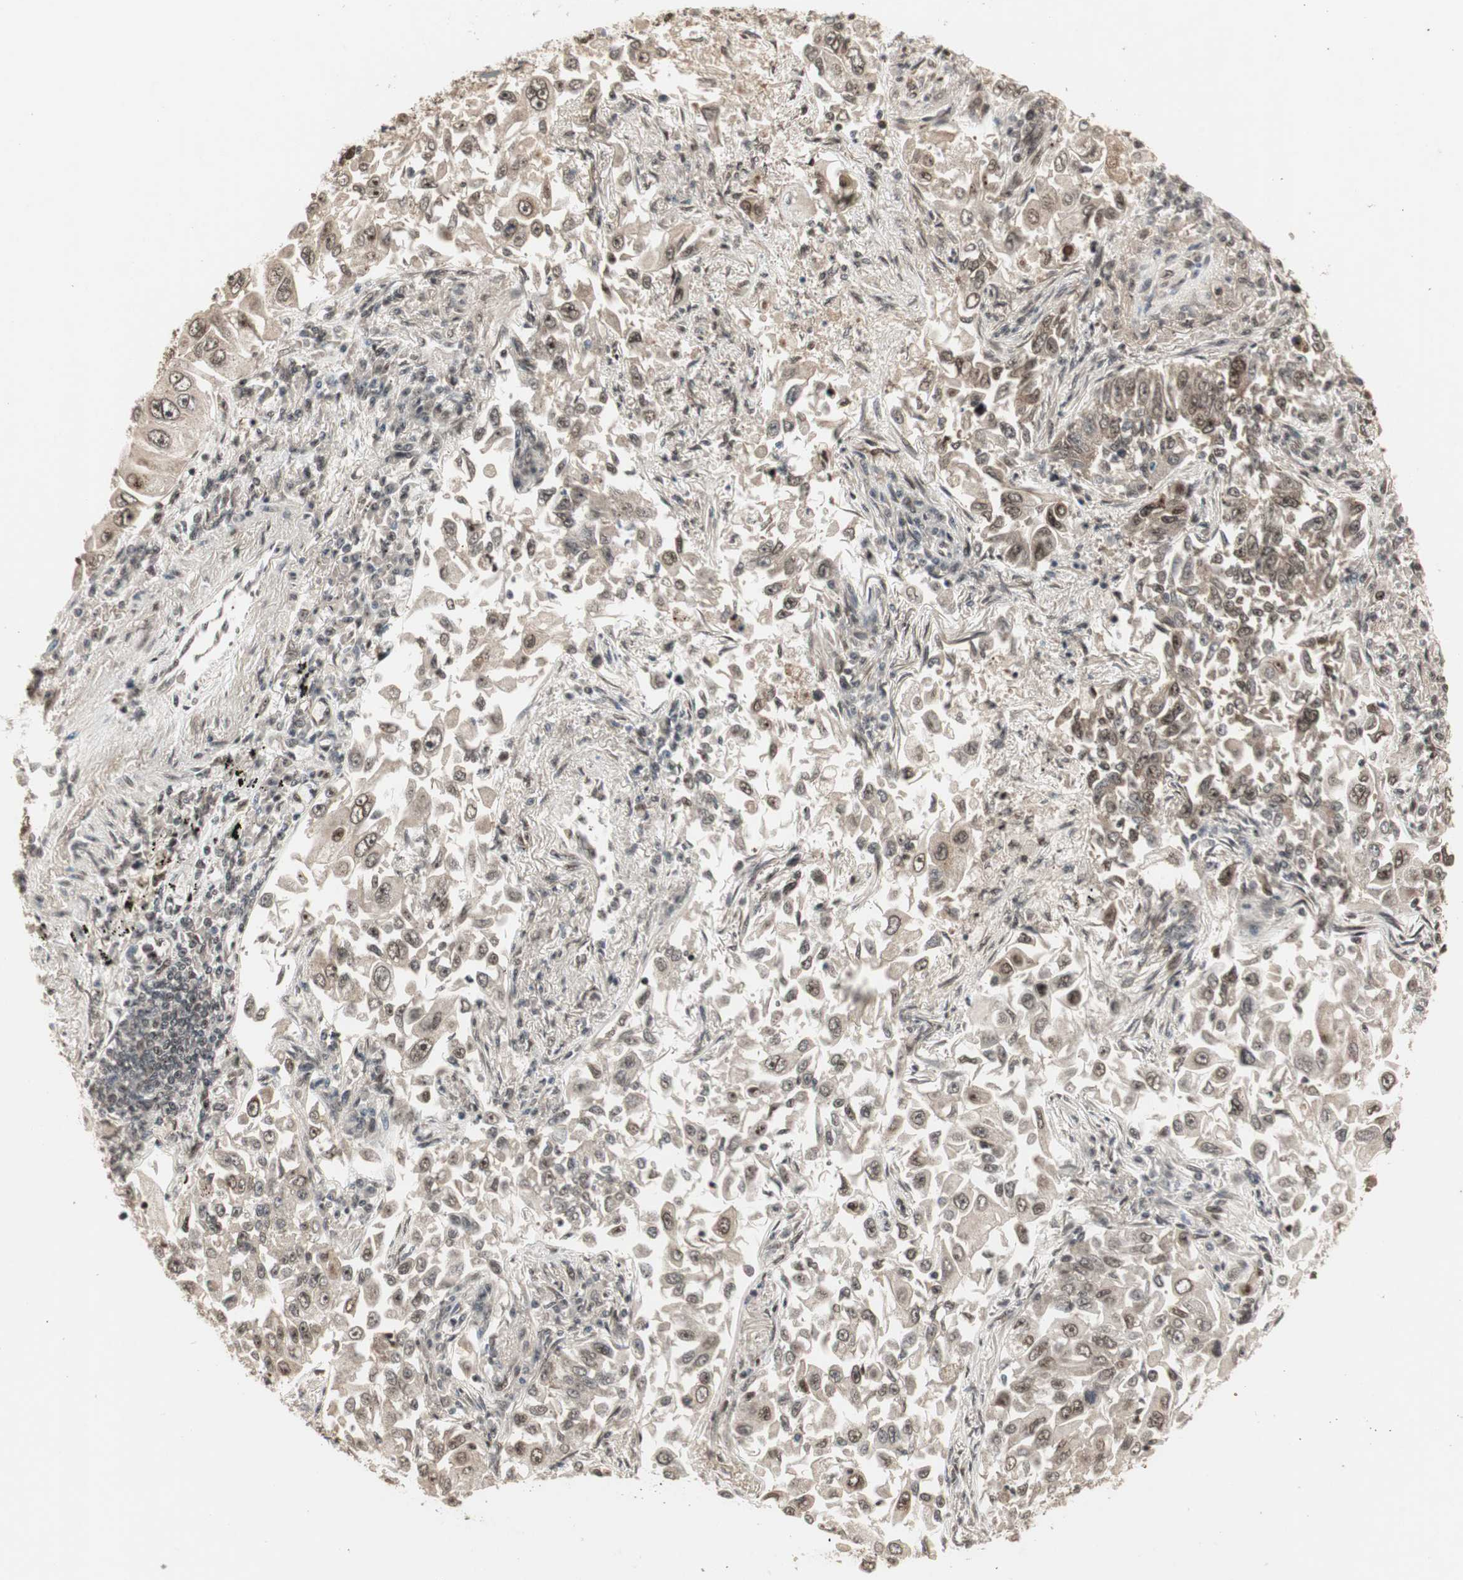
{"staining": {"intensity": "weak", "quantity": ">75%", "location": "cytoplasmic/membranous,nuclear"}, "tissue": "lung cancer", "cell_type": "Tumor cells", "image_type": "cancer", "snomed": [{"axis": "morphology", "description": "Adenocarcinoma, NOS"}, {"axis": "topography", "description": "Lung"}], "caption": "This is a histology image of immunohistochemistry staining of adenocarcinoma (lung), which shows weak positivity in the cytoplasmic/membranous and nuclear of tumor cells.", "gene": "CSNK2B", "patient": {"sex": "male", "age": 84}}